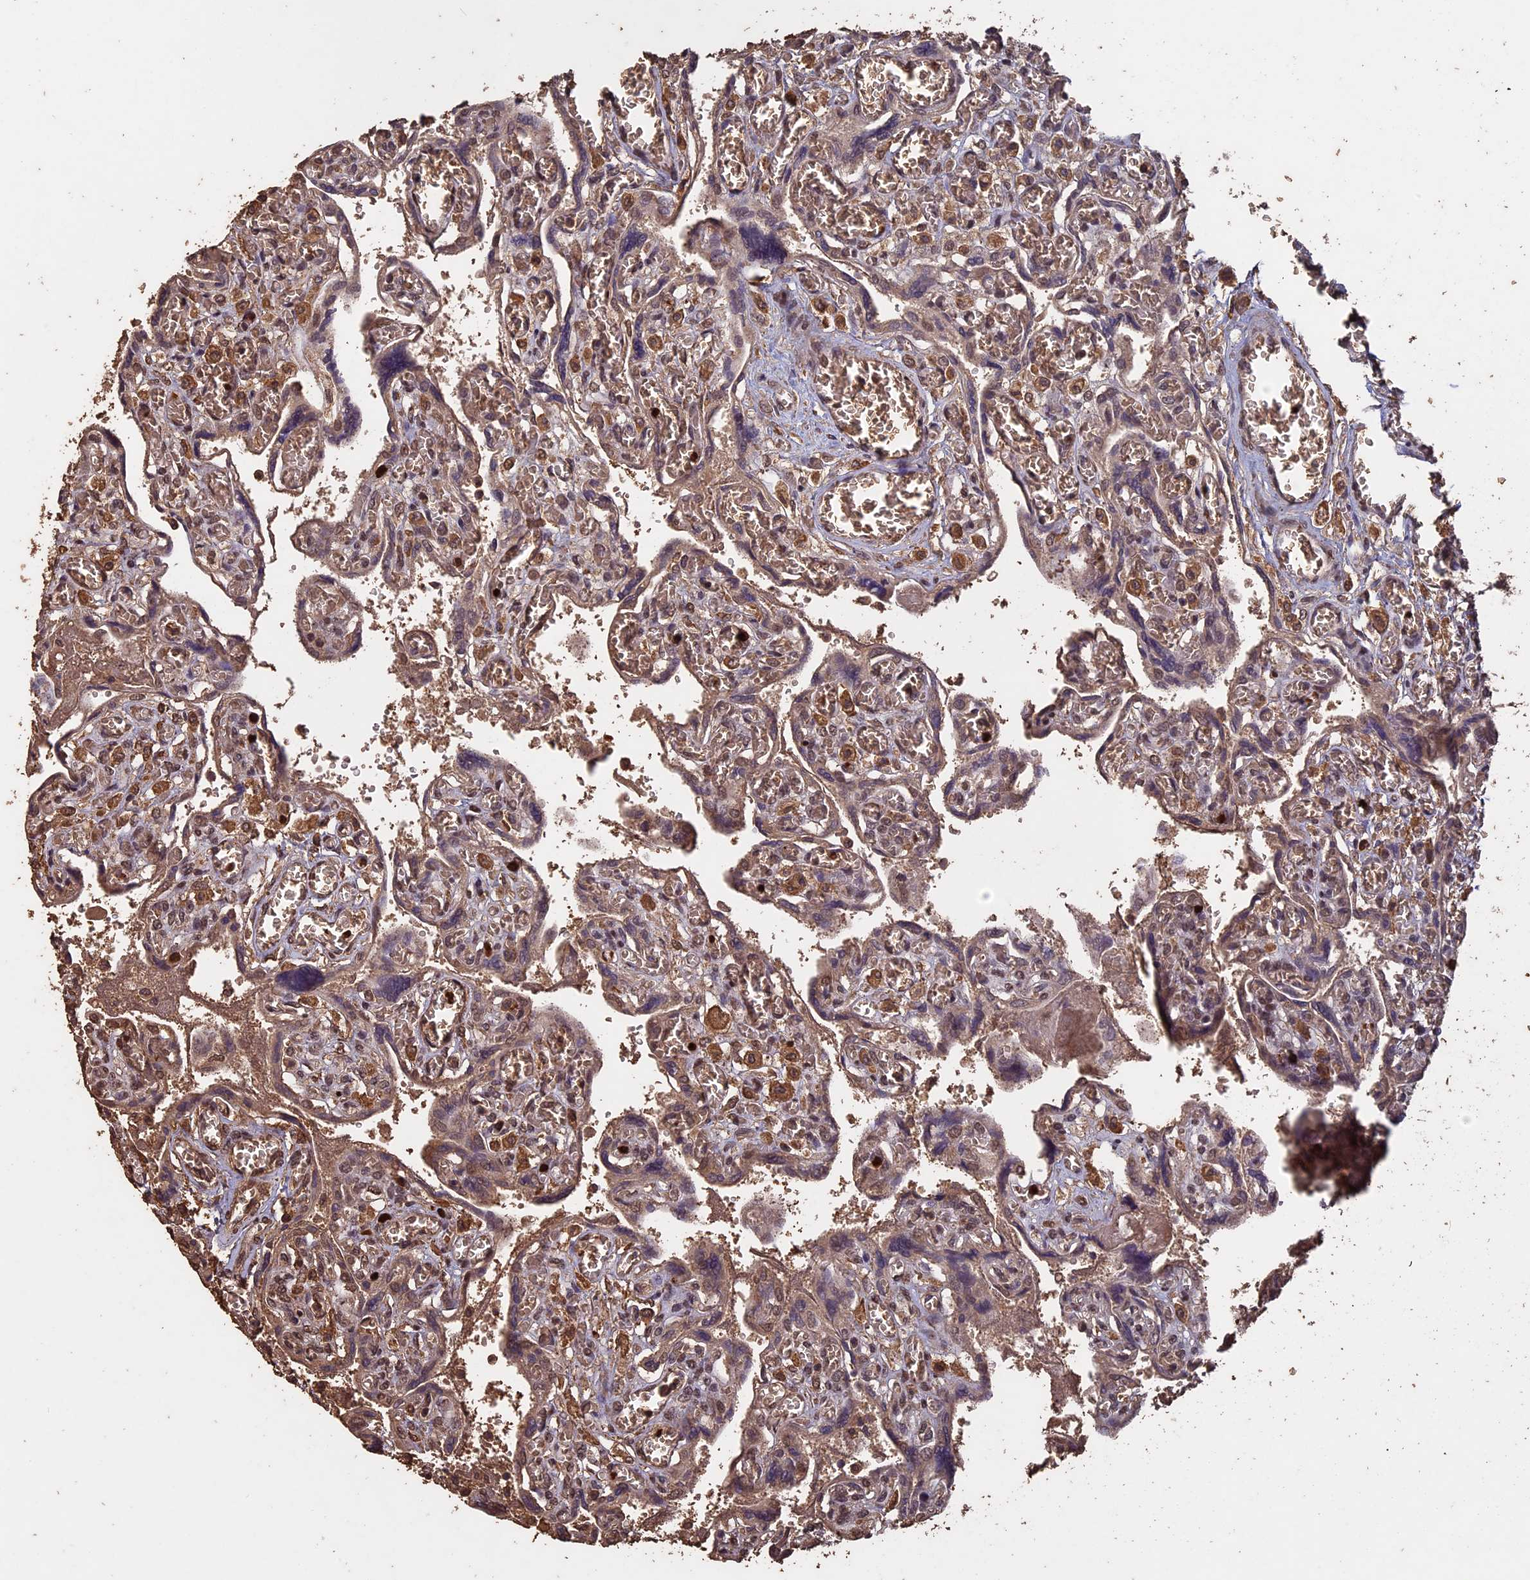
{"staining": {"intensity": "moderate", "quantity": ">75%", "location": "cytoplasmic/membranous,nuclear"}, "tissue": "placenta", "cell_type": "Trophoblastic cells", "image_type": "normal", "snomed": [{"axis": "morphology", "description": "Normal tissue, NOS"}, {"axis": "topography", "description": "Placenta"}], "caption": "Brown immunohistochemical staining in benign placenta exhibits moderate cytoplasmic/membranous,nuclear positivity in approximately >75% of trophoblastic cells.", "gene": "HUNK", "patient": {"sex": "female", "age": 39}}